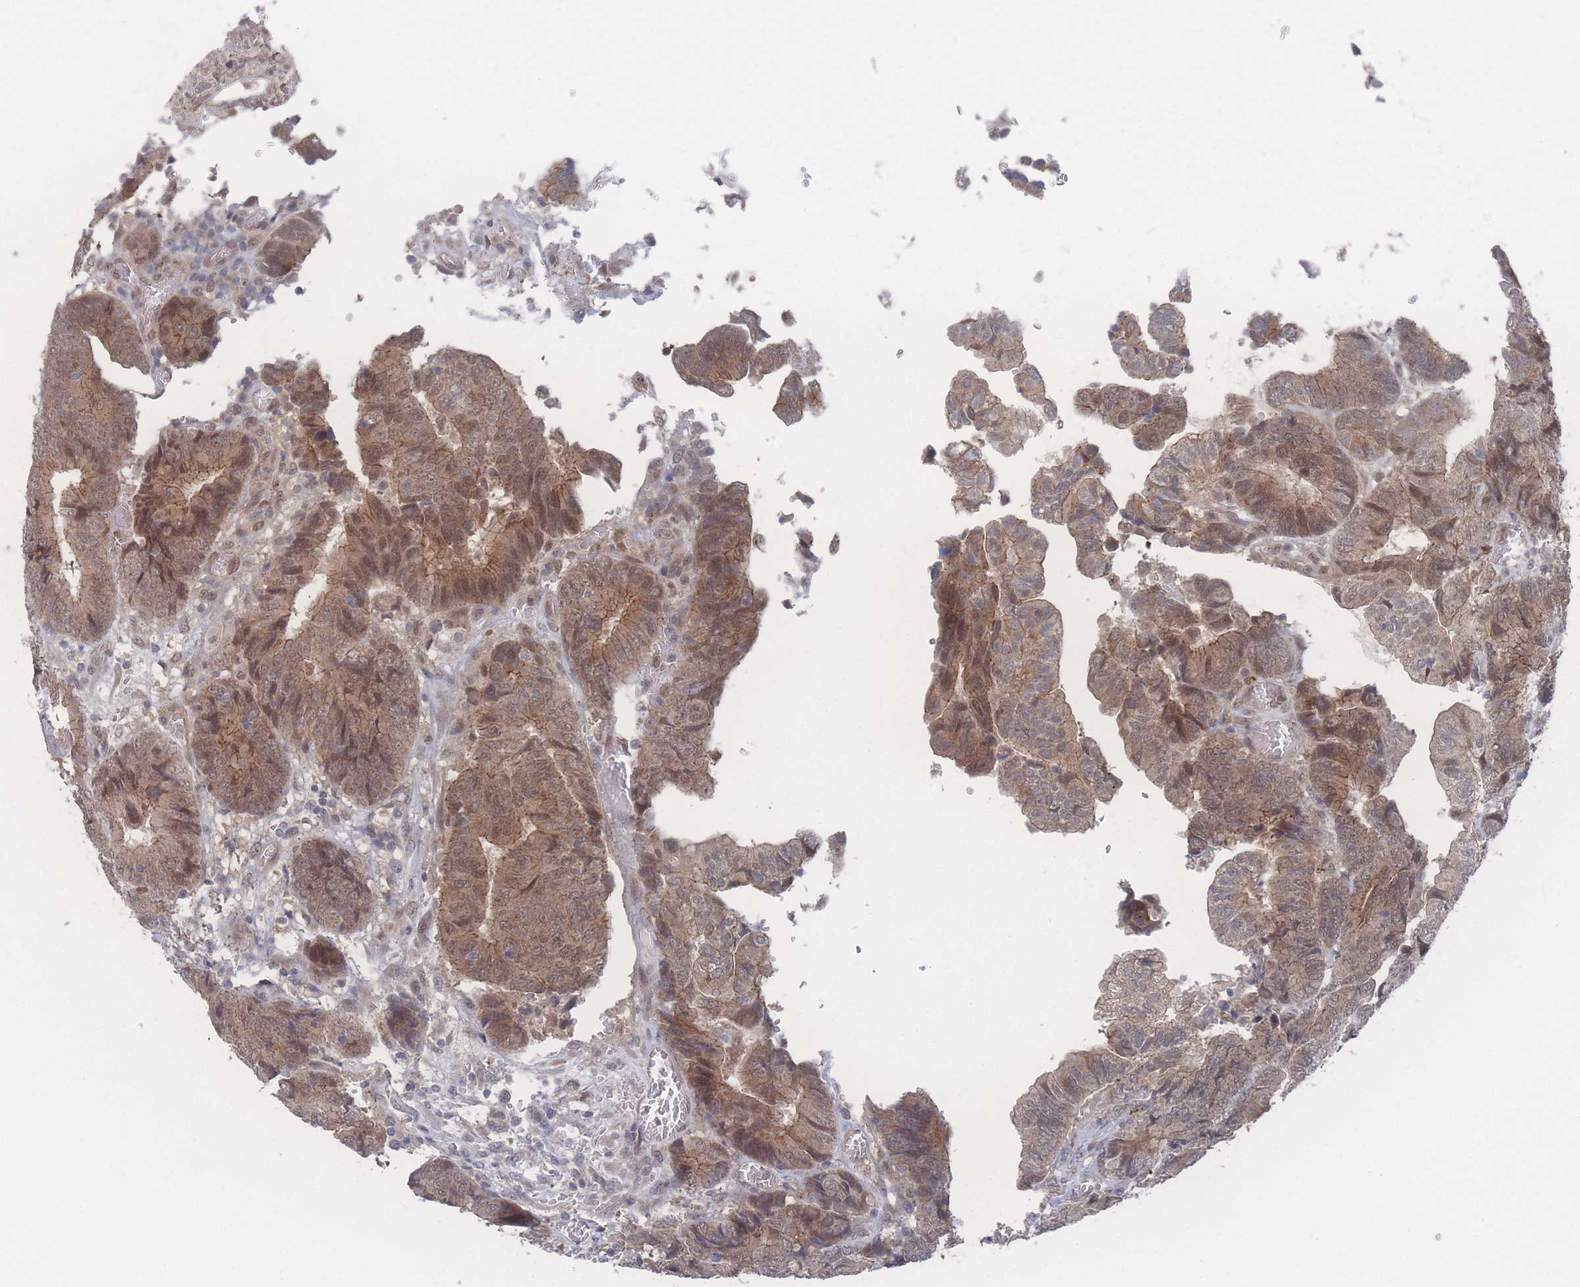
{"staining": {"intensity": "moderate", "quantity": ">75%", "location": "cytoplasmic/membranous,nuclear"}, "tissue": "colorectal cancer", "cell_type": "Tumor cells", "image_type": "cancer", "snomed": [{"axis": "morphology", "description": "Adenocarcinoma, NOS"}, {"axis": "topography", "description": "Colon"}], "caption": "Immunohistochemical staining of colorectal cancer (adenocarcinoma) shows medium levels of moderate cytoplasmic/membranous and nuclear protein staining in approximately >75% of tumor cells.", "gene": "NBEAL1", "patient": {"sex": "male", "age": 85}}